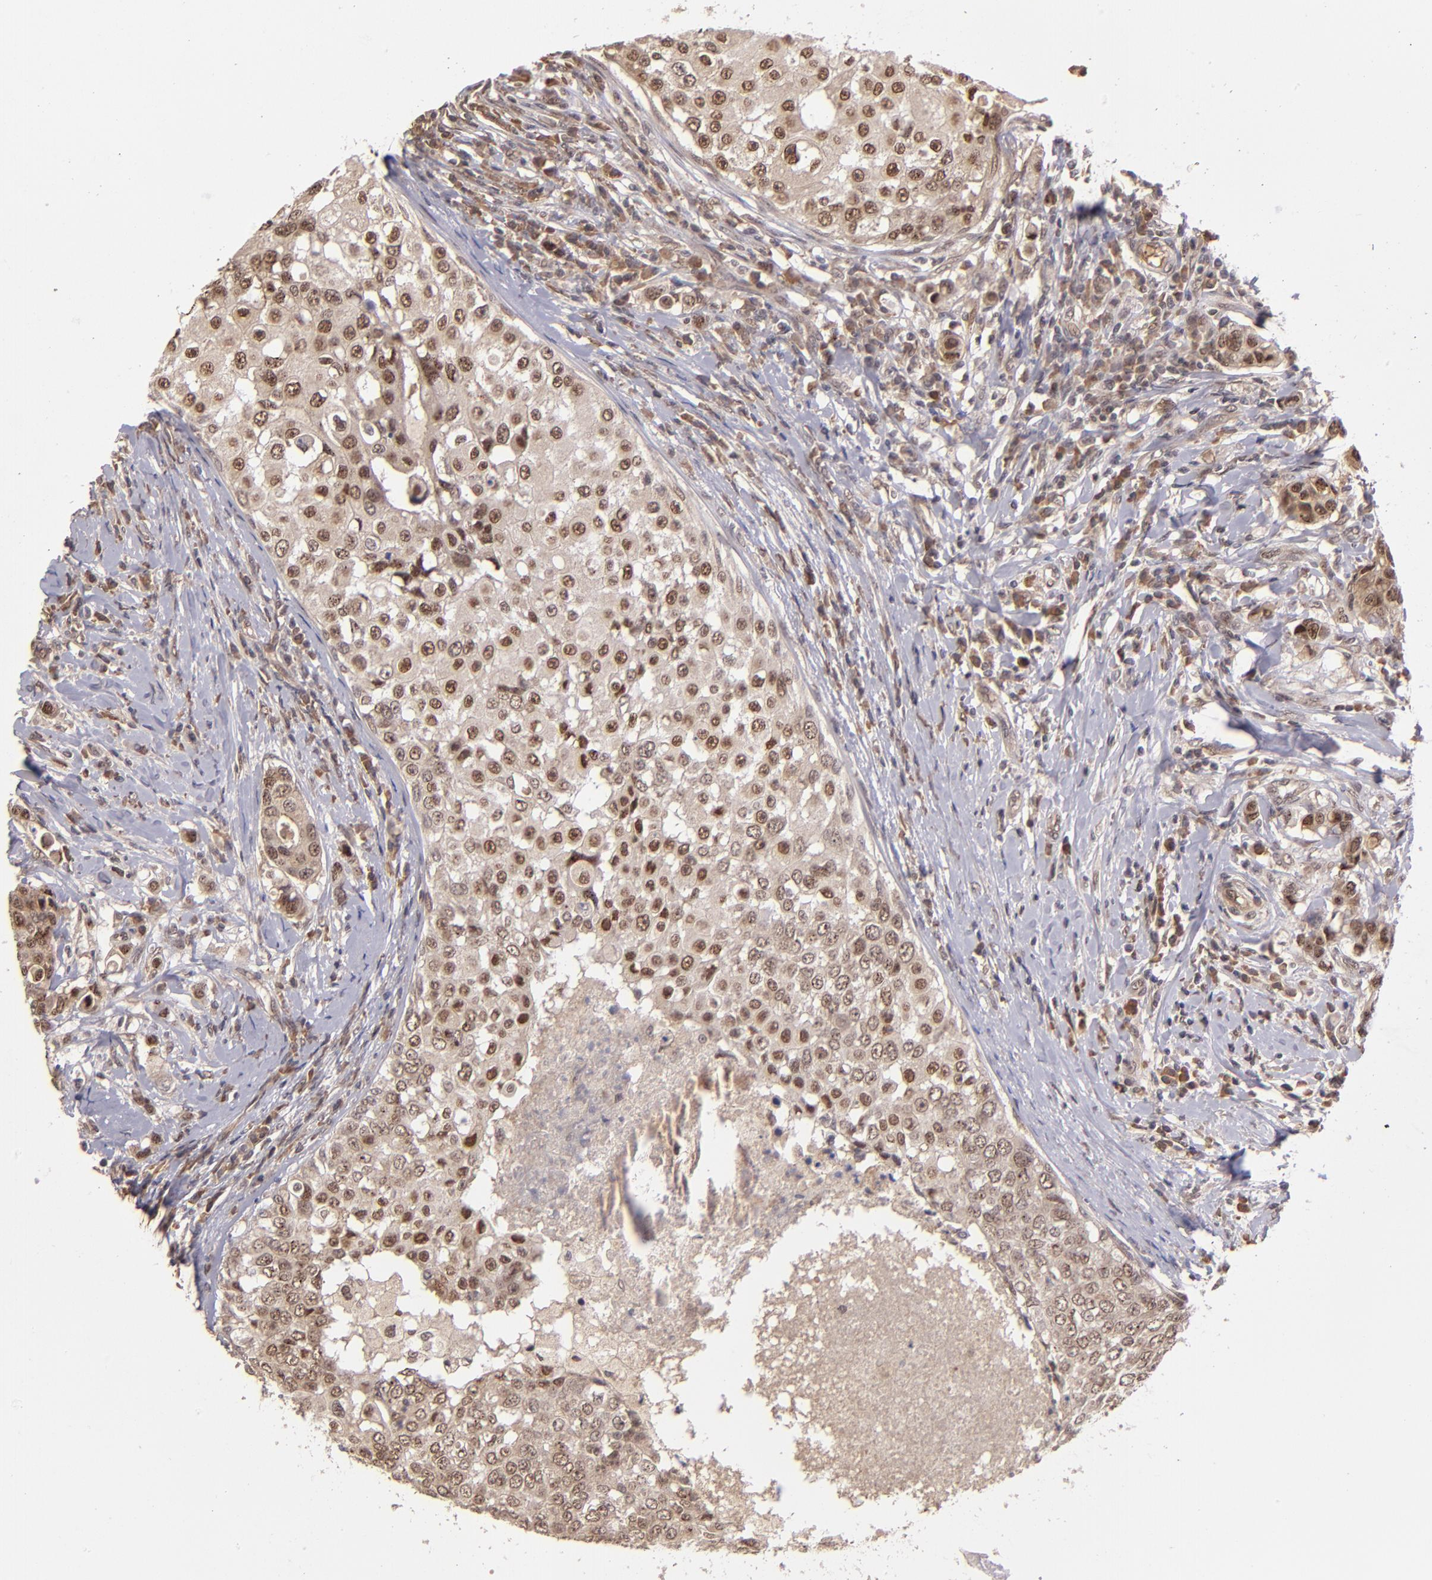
{"staining": {"intensity": "moderate", "quantity": ">75%", "location": "nuclear"}, "tissue": "breast cancer", "cell_type": "Tumor cells", "image_type": "cancer", "snomed": [{"axis": "morphology", "description": "Duct carcinoma"}, {"axis": "topography", "description": "Breast"}], "caption": "Tumor cells display medium levels of moderate nuclear positivity in about >75% of cells in infiltrating ductal carcinoma (breast).", "gene": "ABHD12B", "patient": {"sex": "female", "age": 27}}